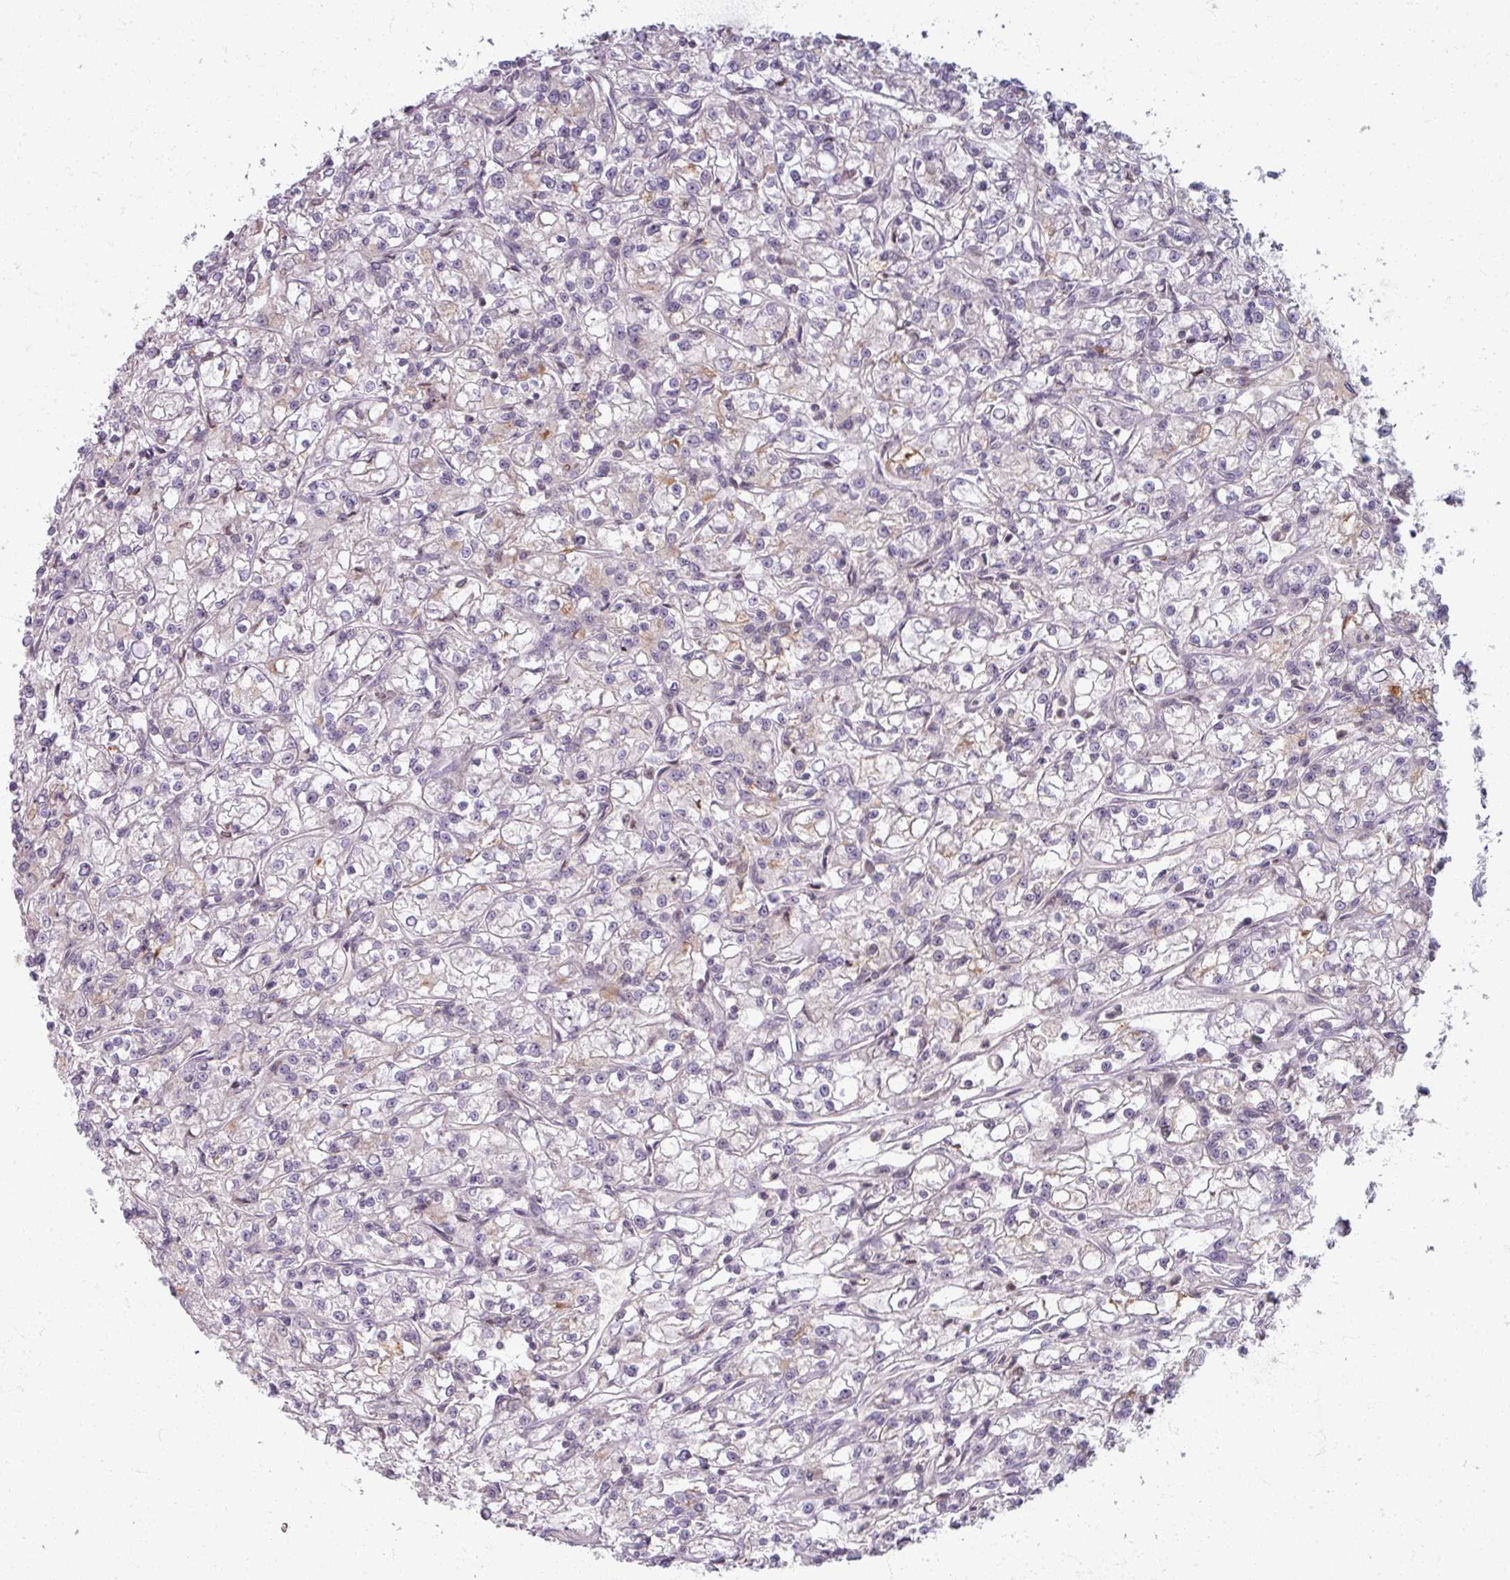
{"staining": {"intensity": "negative", "quantity": "none", "location": "none"}, "tissue": "renal cancer", "cell_type": "Tumor cells", "image_type": "cancer", "snomed": [{"axis": "morphology", "description": "Adenocarcinoma, NOS"}, {"axis": "topography", "description": "Kidney"}], "caption": "A high-resolution histopathology image shows IHC staining of renal cancer, which exhibits no significant positivity in tumor cells. The staining was performed using DAB (3,3'-diaminobenzidine) to visualize the protein expression in brown, while the nuclei were stained in blue with hematoxylin (Magnification: 20x).", "gene": "TTLL7", "patient": {"sex": "female", "age": 59}}